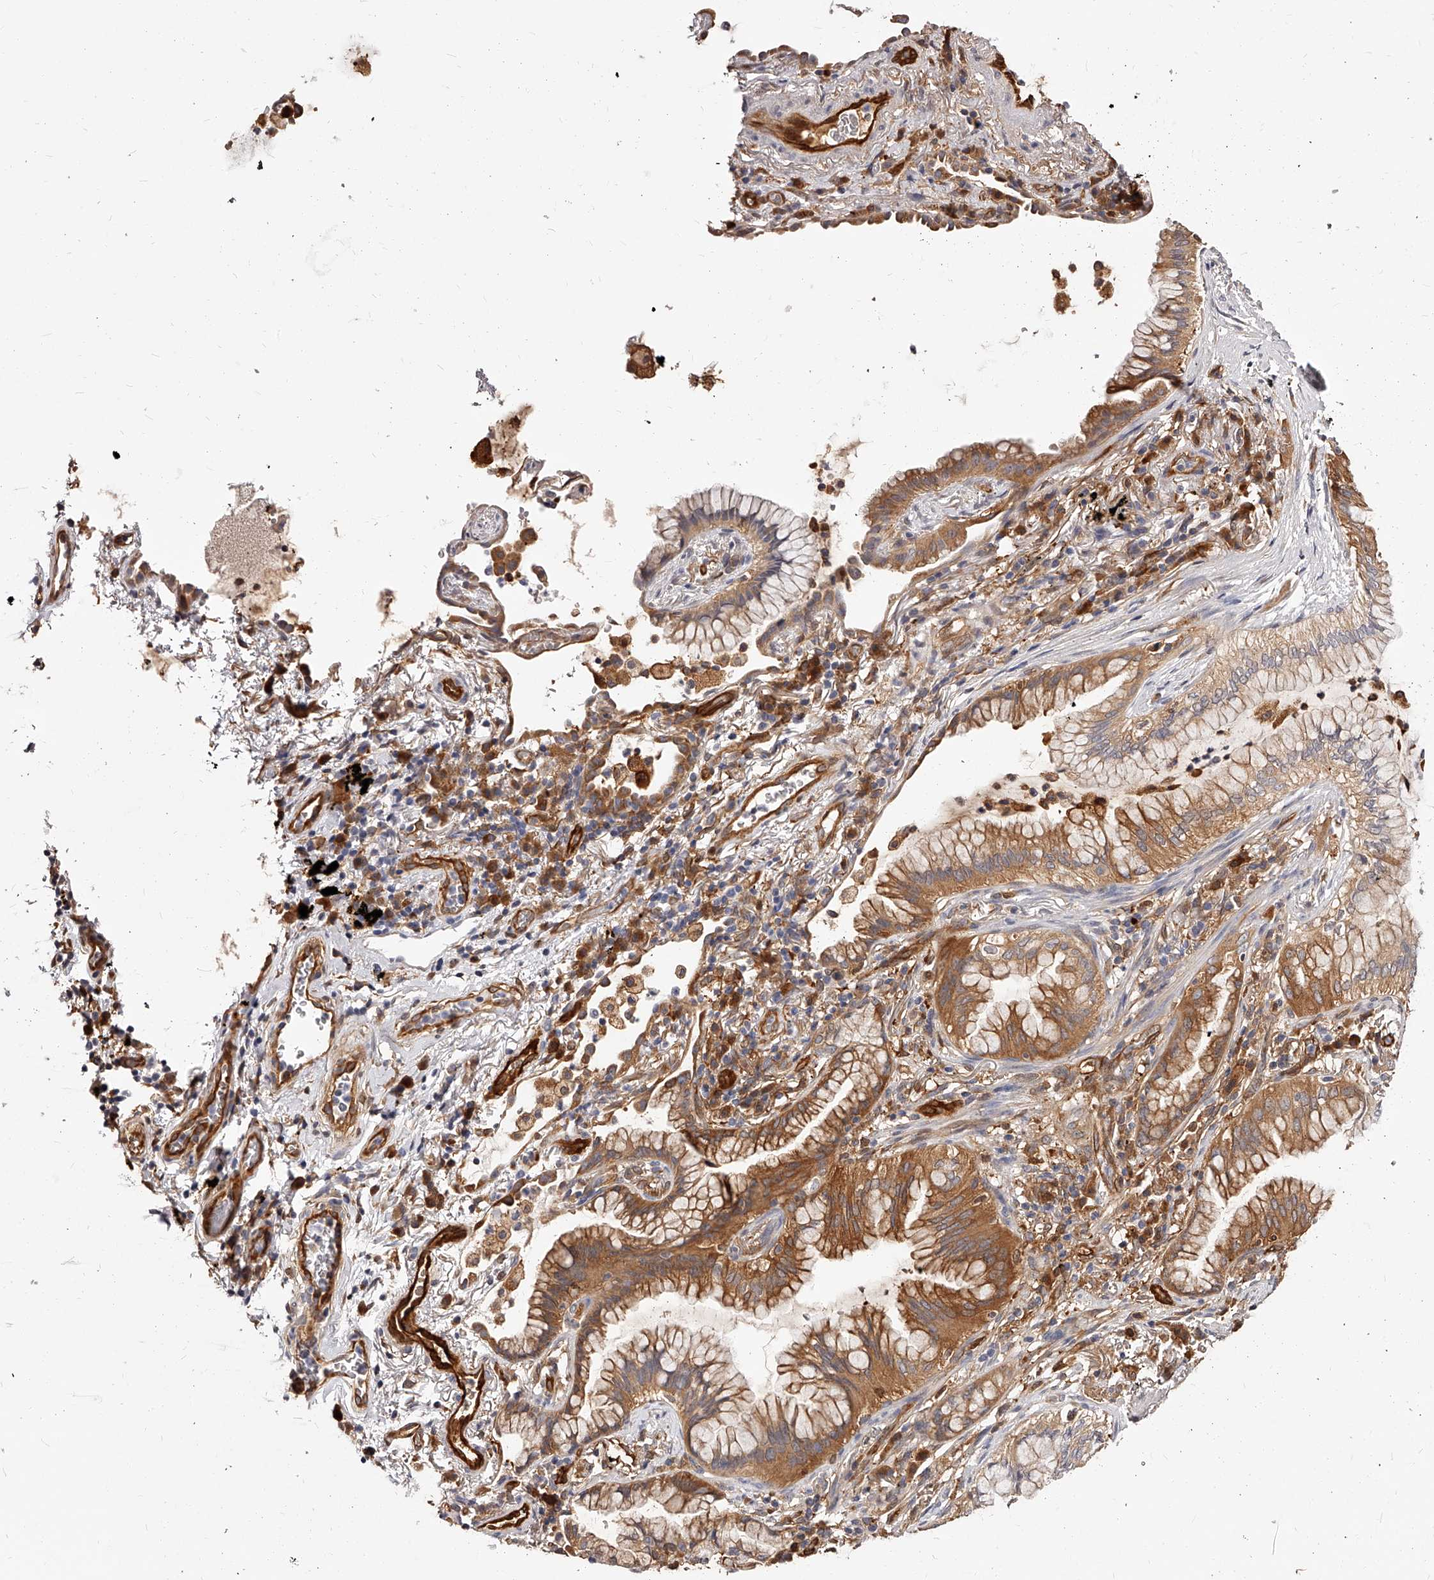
{"staining": {"intensity": "moderate", "quantity": ">75%", "location": "cytoplasmic/membranous"}, "tissue": "lung cancer", "cell_type": "Tumor cells", "image_type": "cancer", "snomed": [{"axis": "morphology", "description": "Adenocarcinoma, NOS"}, {"axis": "topography", "description": "Lung"}], "caption": "Human lung cancer (adenocarcinoma) stained for a protein (brown) displays moderate cytoplasmic/membranous positive positivity in about >75% of tumor cells.", "gene": "LAP3", "patient": {"sex": "female", "age": 70}}